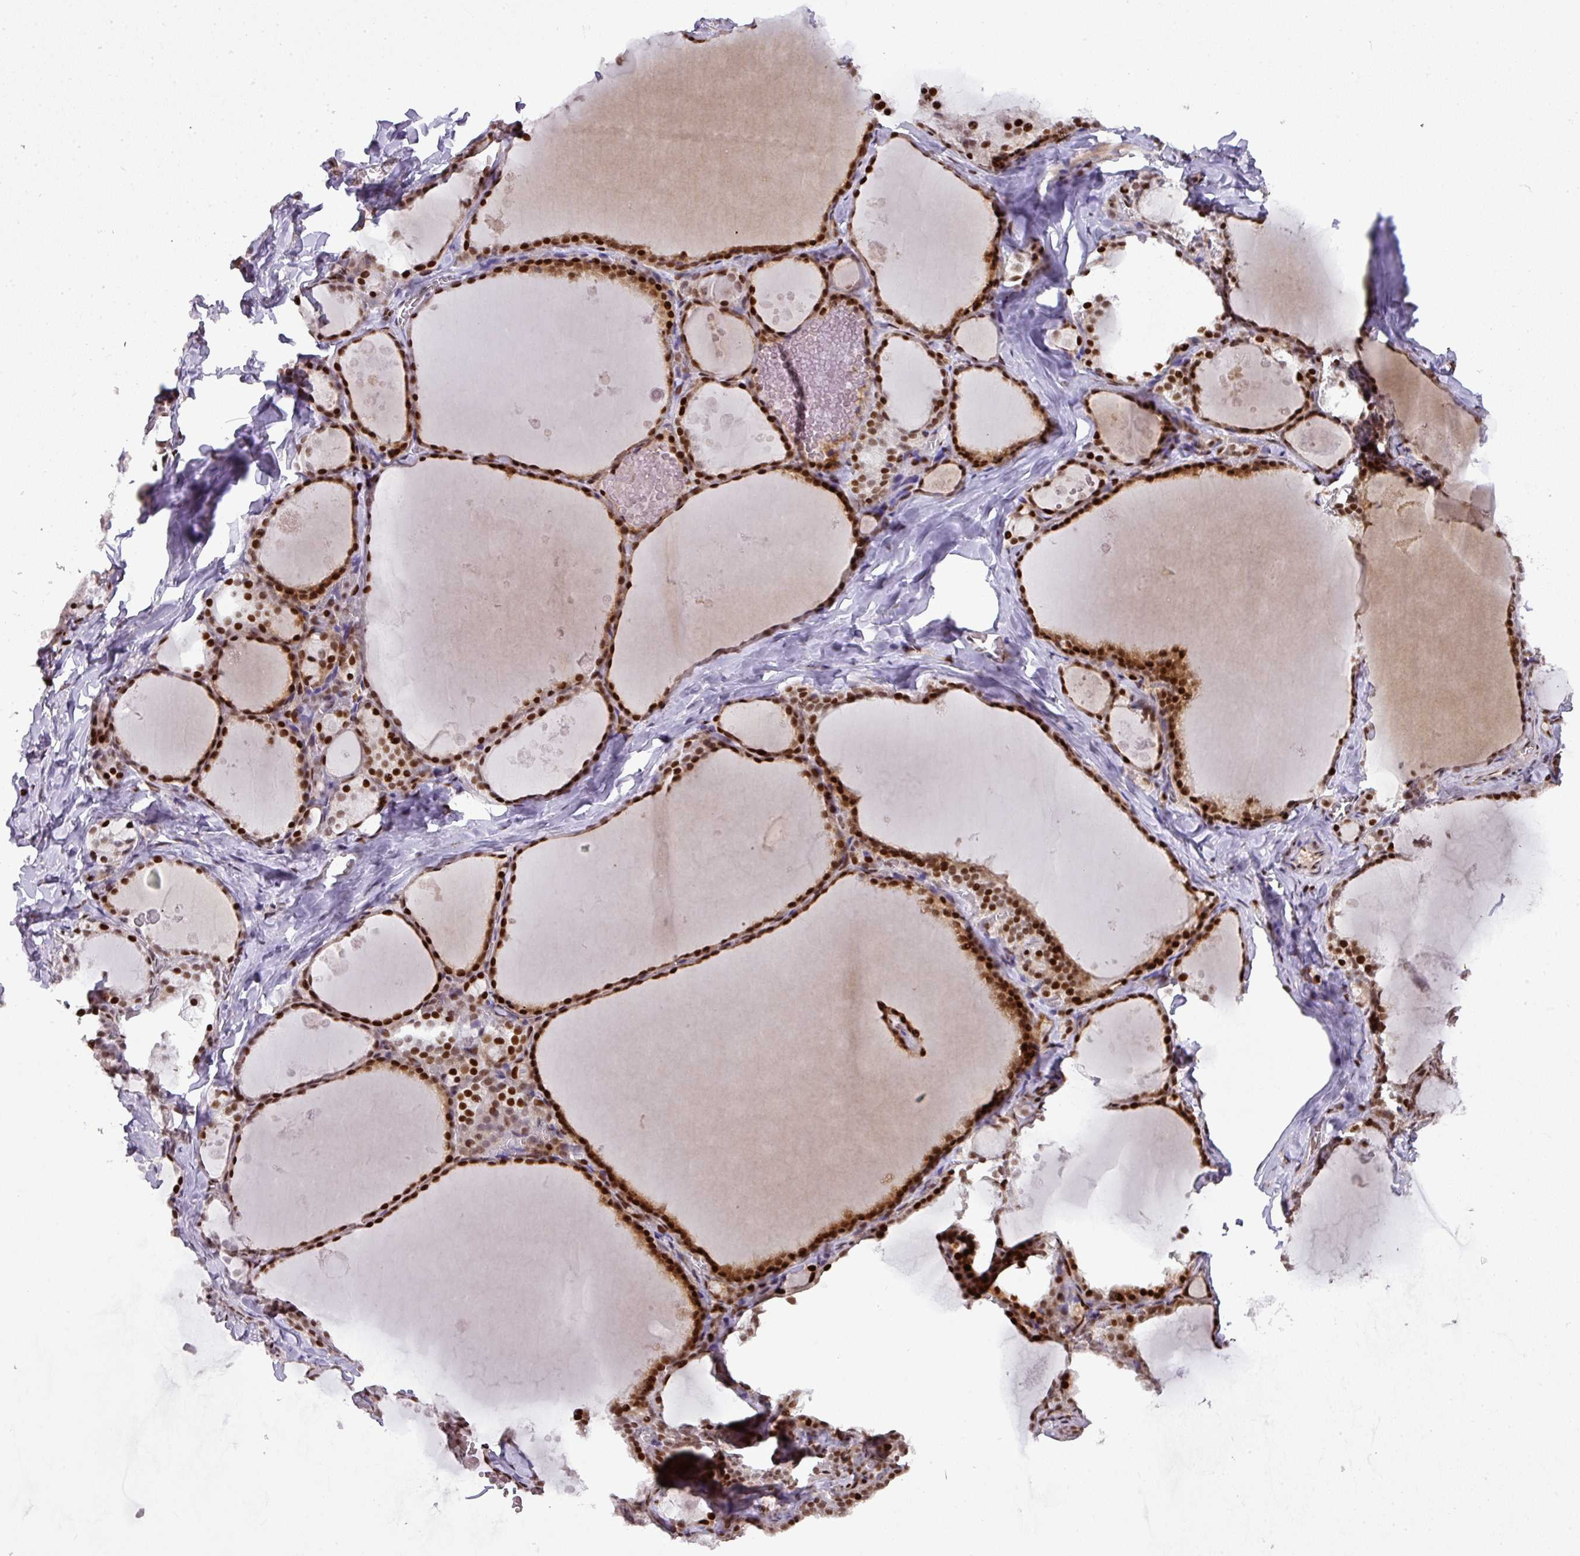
{"staining": {"intensity": "strong", "quantity": ">75%", "location": "cytoplasmic/membranous,nuclear"}, "tissue": "thyroid gland", "cell_type": "Glandular cells", "image_type": "normal", "snomed": [{"axis": "morphology", "description": "Normal tissue, NOS"}, {"axis": "topography", "description": "Thyroid gland"}], "caption": "High-power microscopy captured an IHC micrograph of benign thyroid gland, revealing strong cytoplasmic/membranous,nuclear positivity in approximately >75% of glandular cells. Using DAB (3,3'-diaminobenzidine) (brown) and hematoxylin (blue) stains, captured at high magnification using brightfield microscopy.", "gene": "MYSM1", "patient": {"sex": "male", "age": 56}}